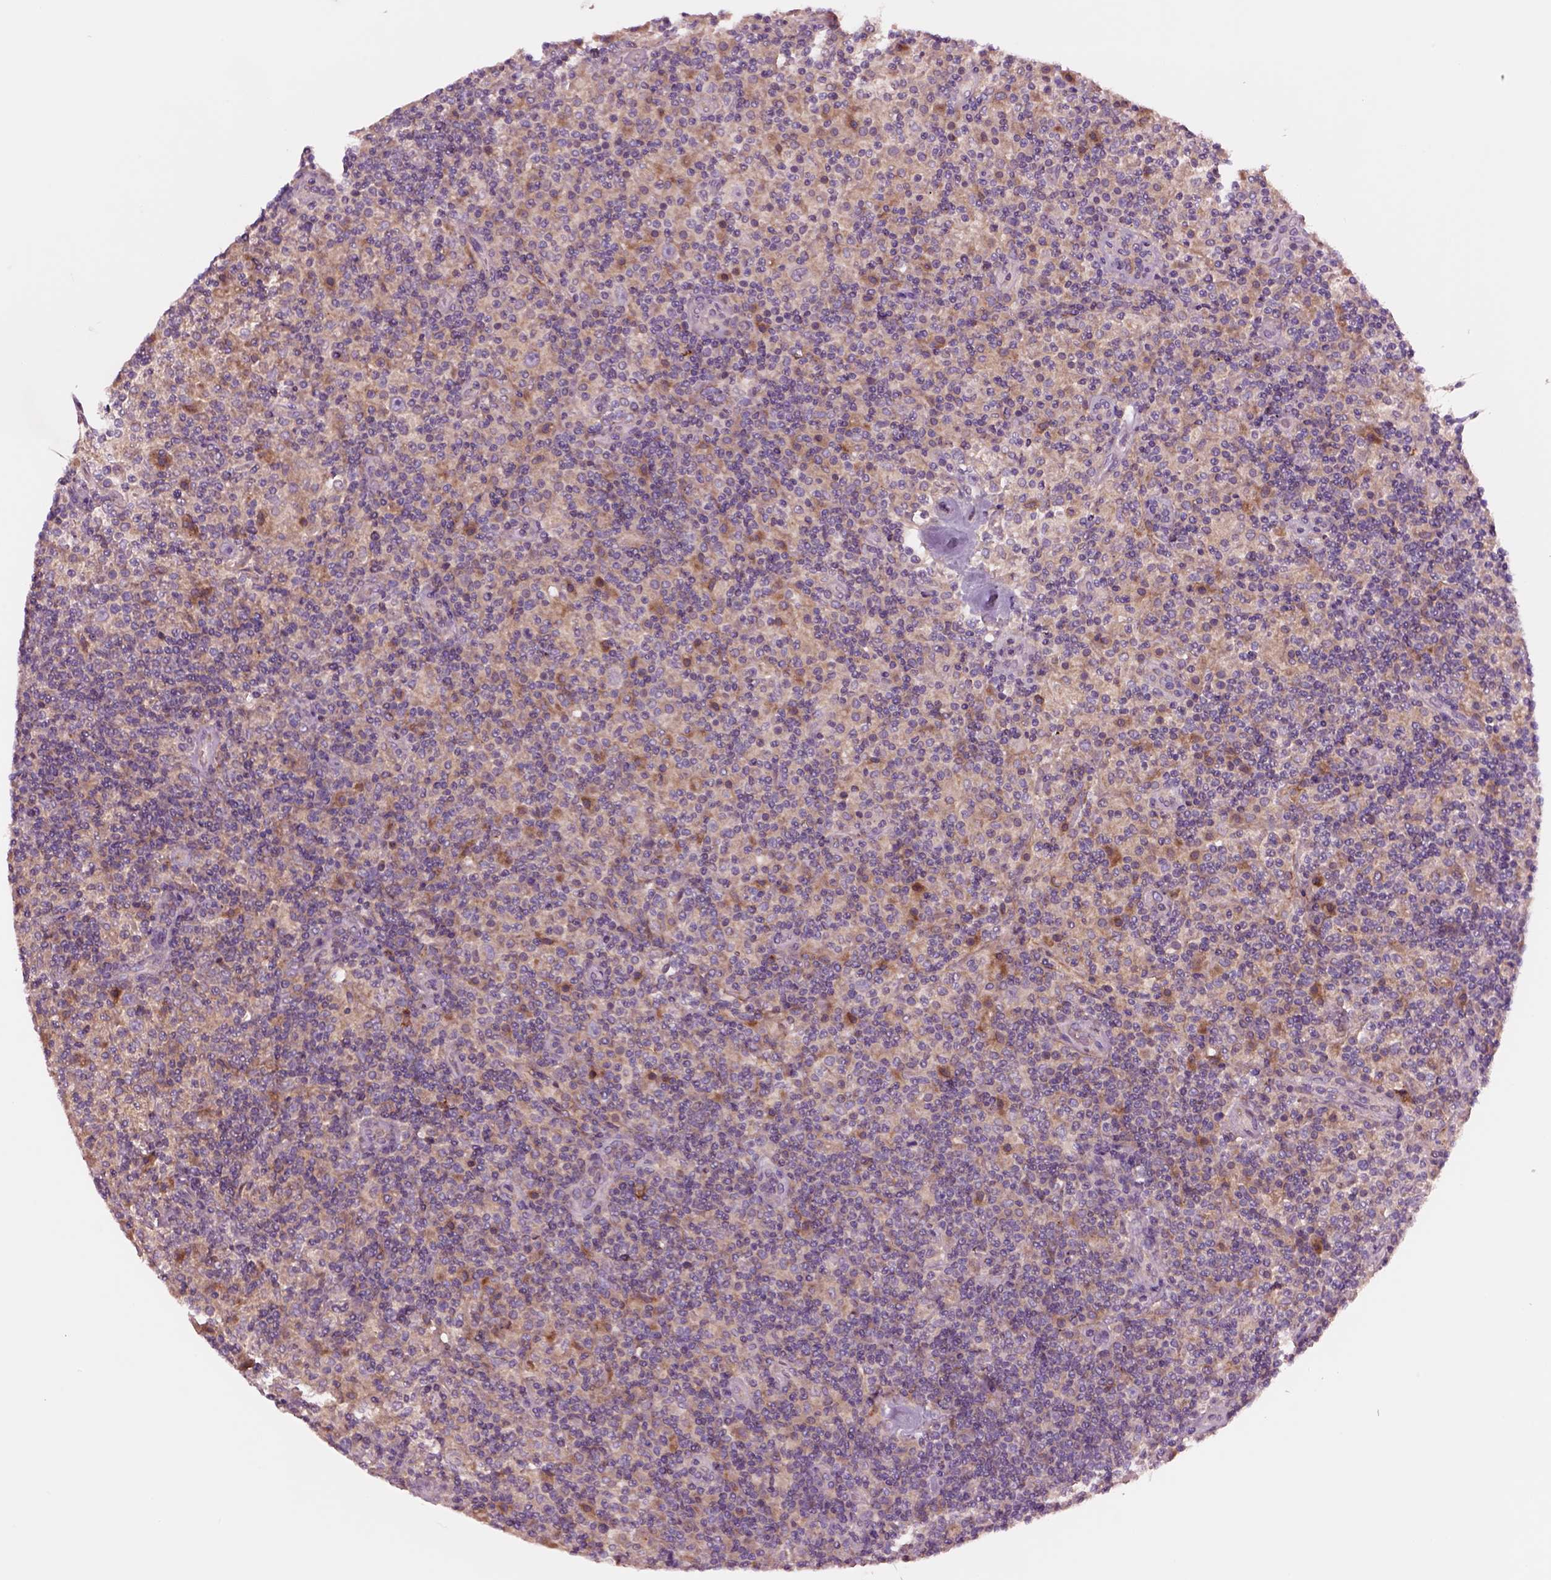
{"staining": {"intensity": "weak", "quantity": ">75%", "location": "cytoplasmic/membranous"}, "tissue": "lymphoma", "cell_type": "Tumor cells", "image_type": "cancer", "snomed": [{"axis": "morphology", "description": "Hodgkin's disease, NOS"}, {"axis": "topography", "description": "Lymph node"}], "caption": "Immunohistochemistry of human Hodgkin's disease demonstrates low levels of weak cytoplasmic/membranous staining in about >75% of tumor cells.", "gene": "SEC23A", "patient": {"sex": "male", "age": 70}}